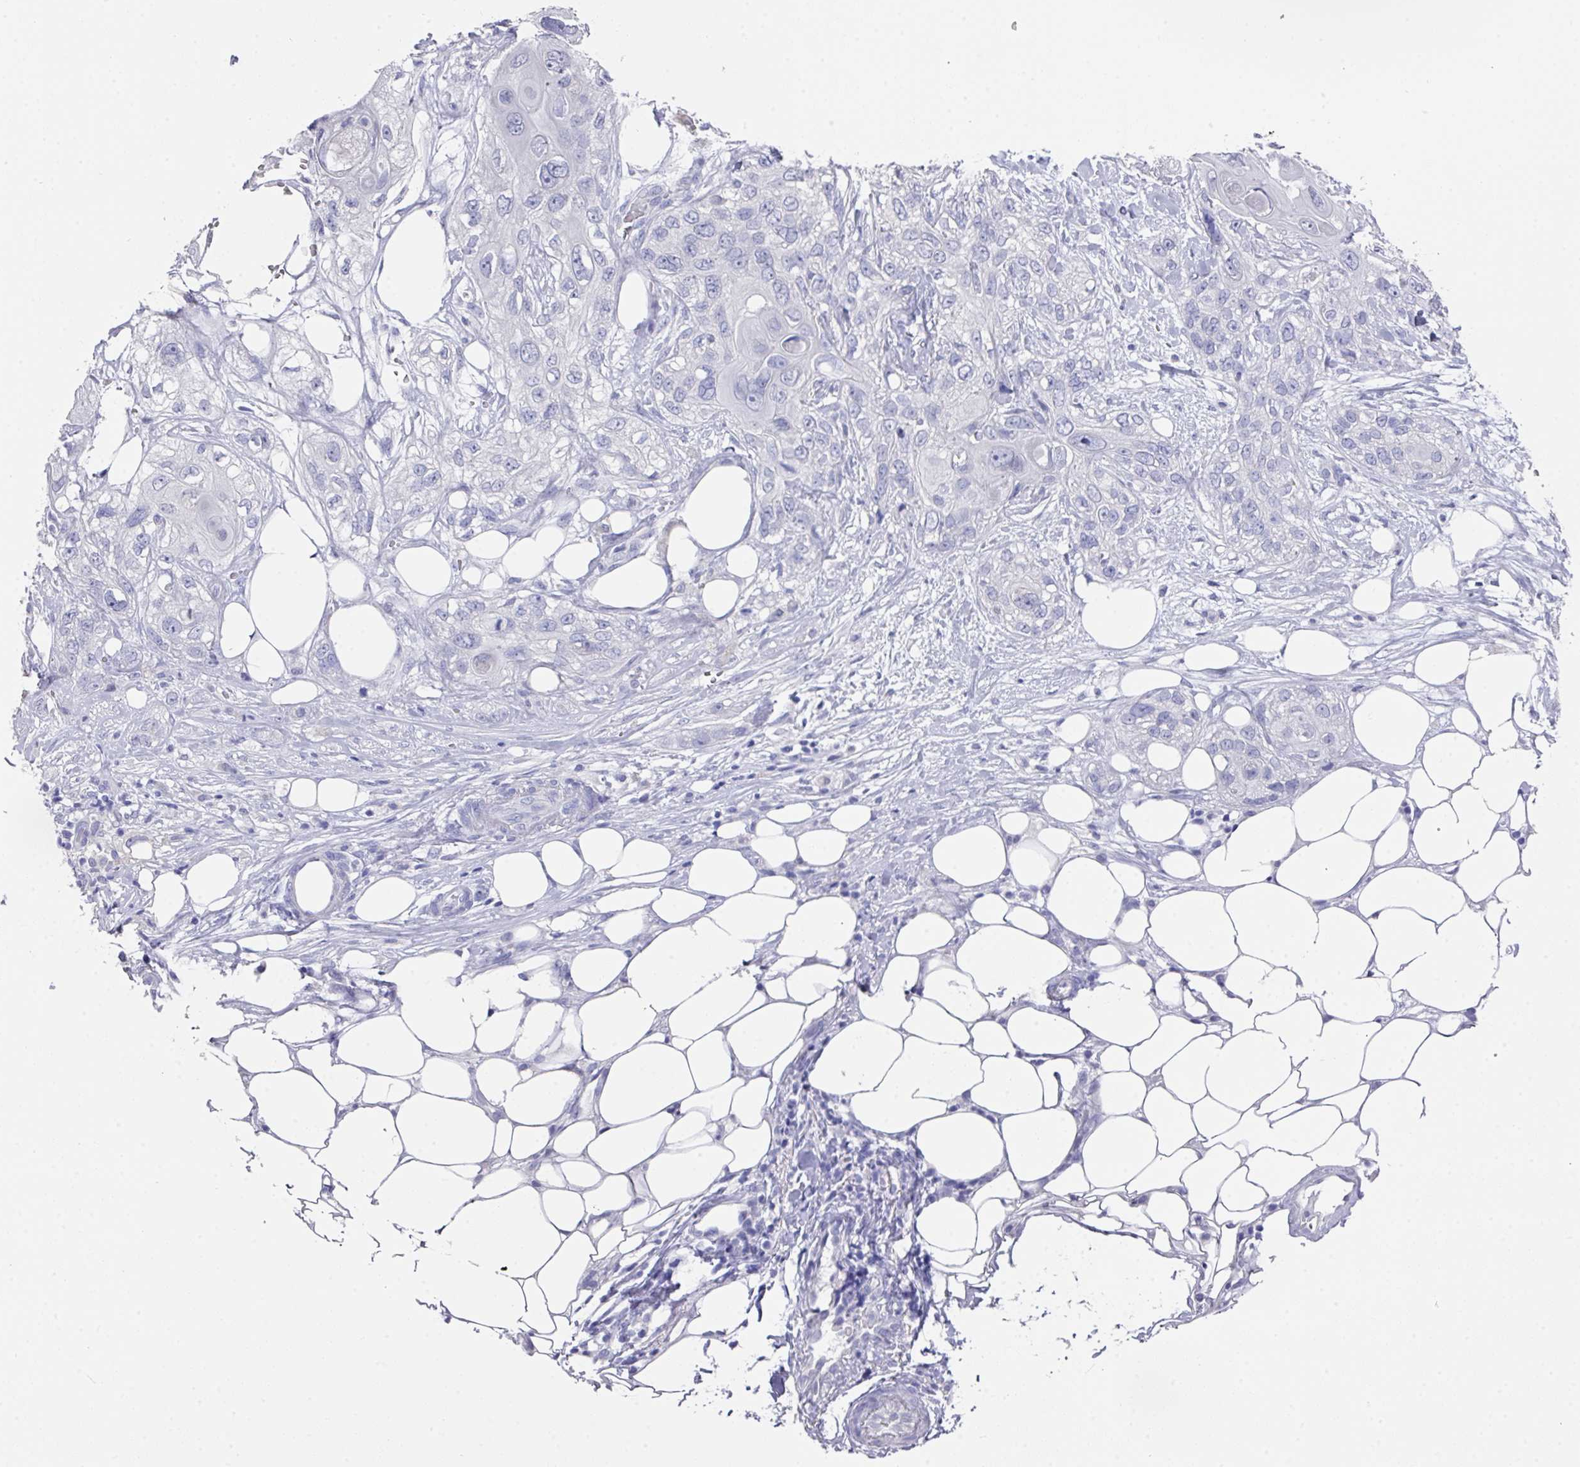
{"staining": {"intensity": "negative", "quantity": "none", "location": "none"}, "tissue": "skin cancer", "cell_type": "Tumor cells", "image_type": "cancer", "snomed": [{"axis": "morphology", "description": "Normal tissue, NOS"}, {"axis": "morphology", "description": "Squamous cell carcinoma, NOS"}, {"axis": "topography", "description": "Skin"}], "caption": "Immunohistochemical staining of human skin cancer displays no significant staining in tumor cells.", "gene": "DAZL", "patient": {"sex": "male", "age": 72}}